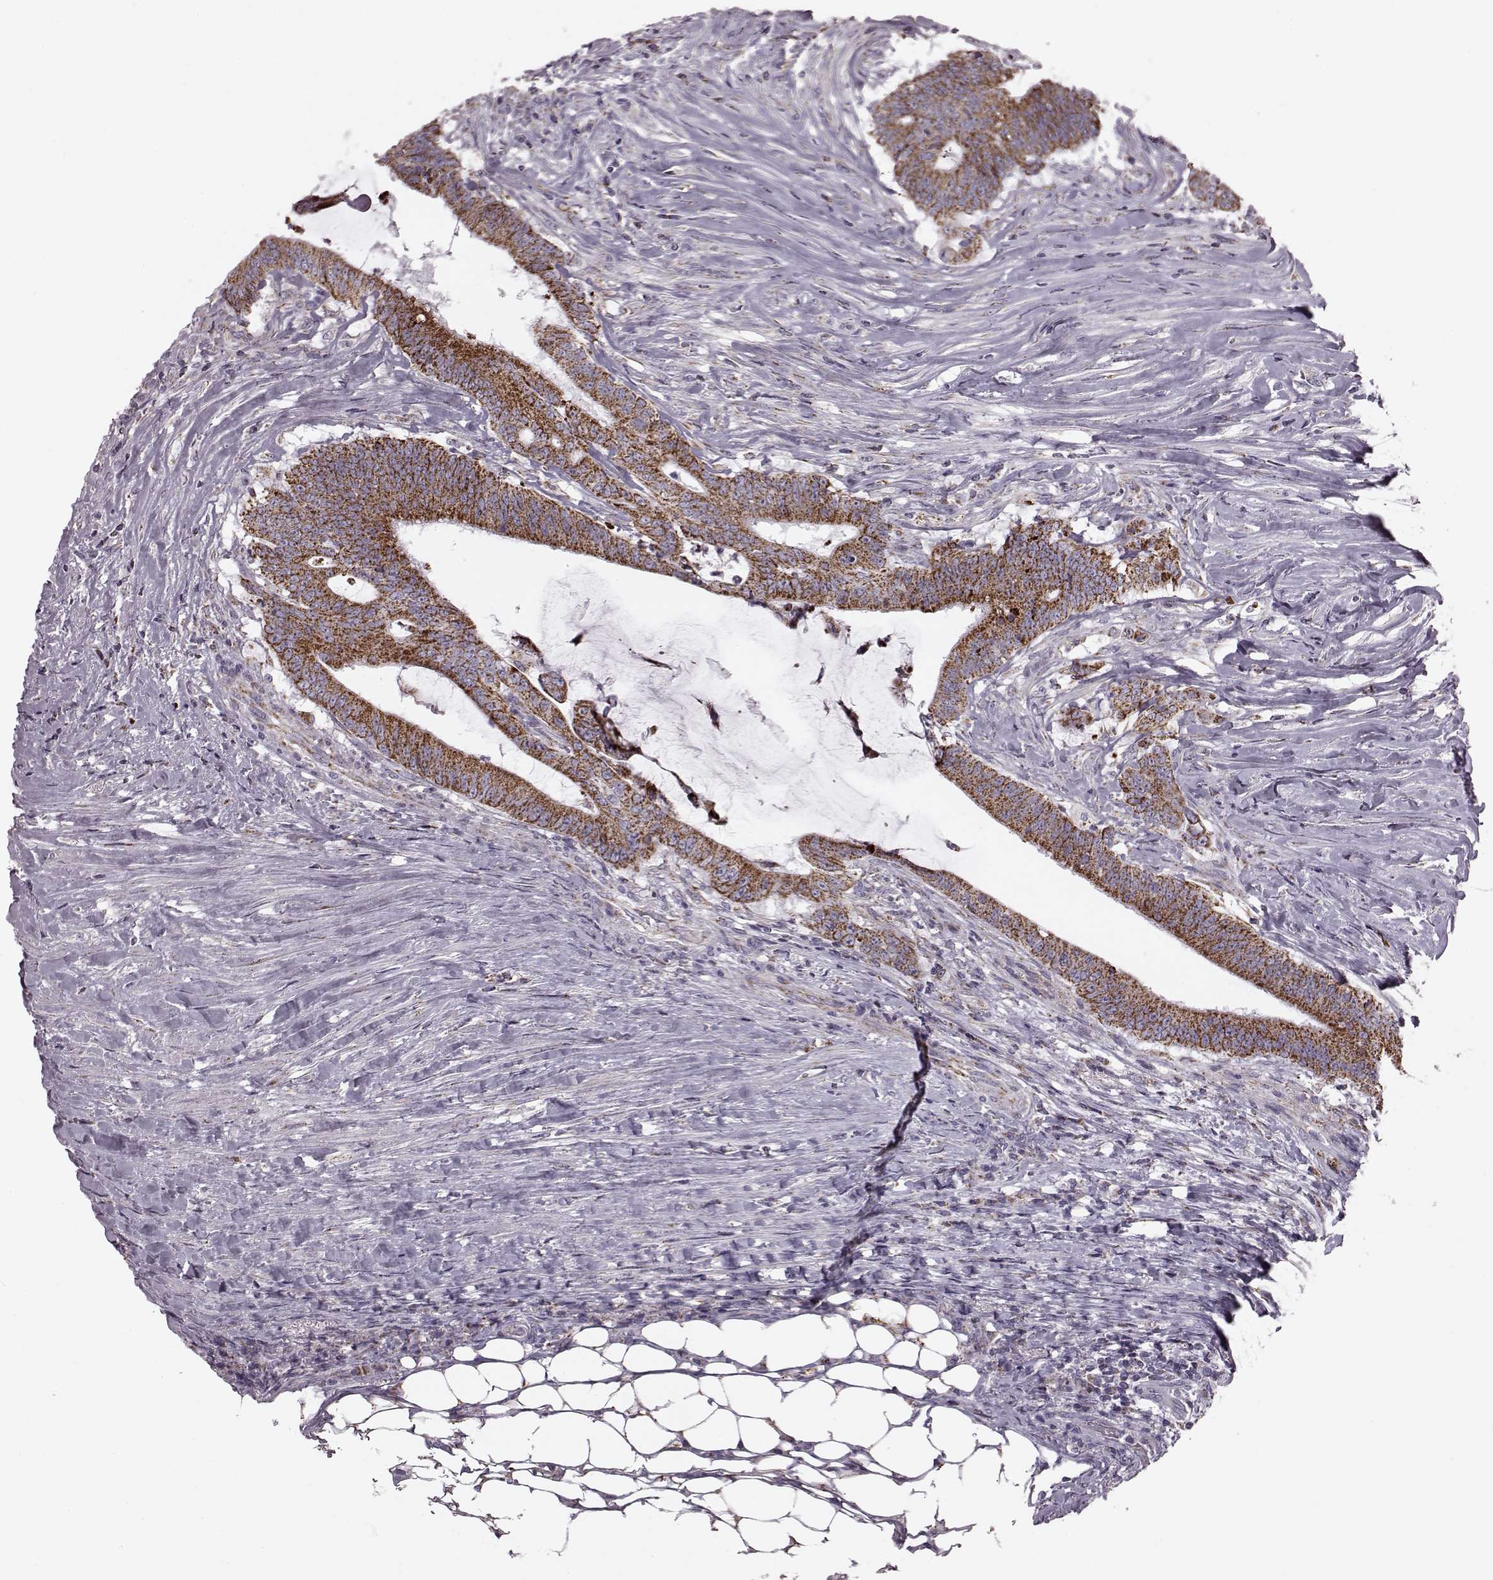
{"staining": {"intensity": "strong", "quantity": ">75%", "location": "cytoplasmic/membranous"}, "tissue": "colorectal cancer", "cell_type": "Tumor cells", "image_type": "cancer", "snomed": [{"axis": "morphology", "description": "Adenocarcinoma, NOS"}, {"axis": "topography", "description": "Colon"}], "caption": "A high-resolution image shows immunohistochemistry staining of colorectal cancer (adenocarcinoma), which exhibits strong cytoplasmic/membranous expression in approximately >75% of tumor cells. (Brightfield microscopy of DAB IHC at high magnification).", "gene": "ATP5MF", "patient": {"sex": "female", "age": 43}}